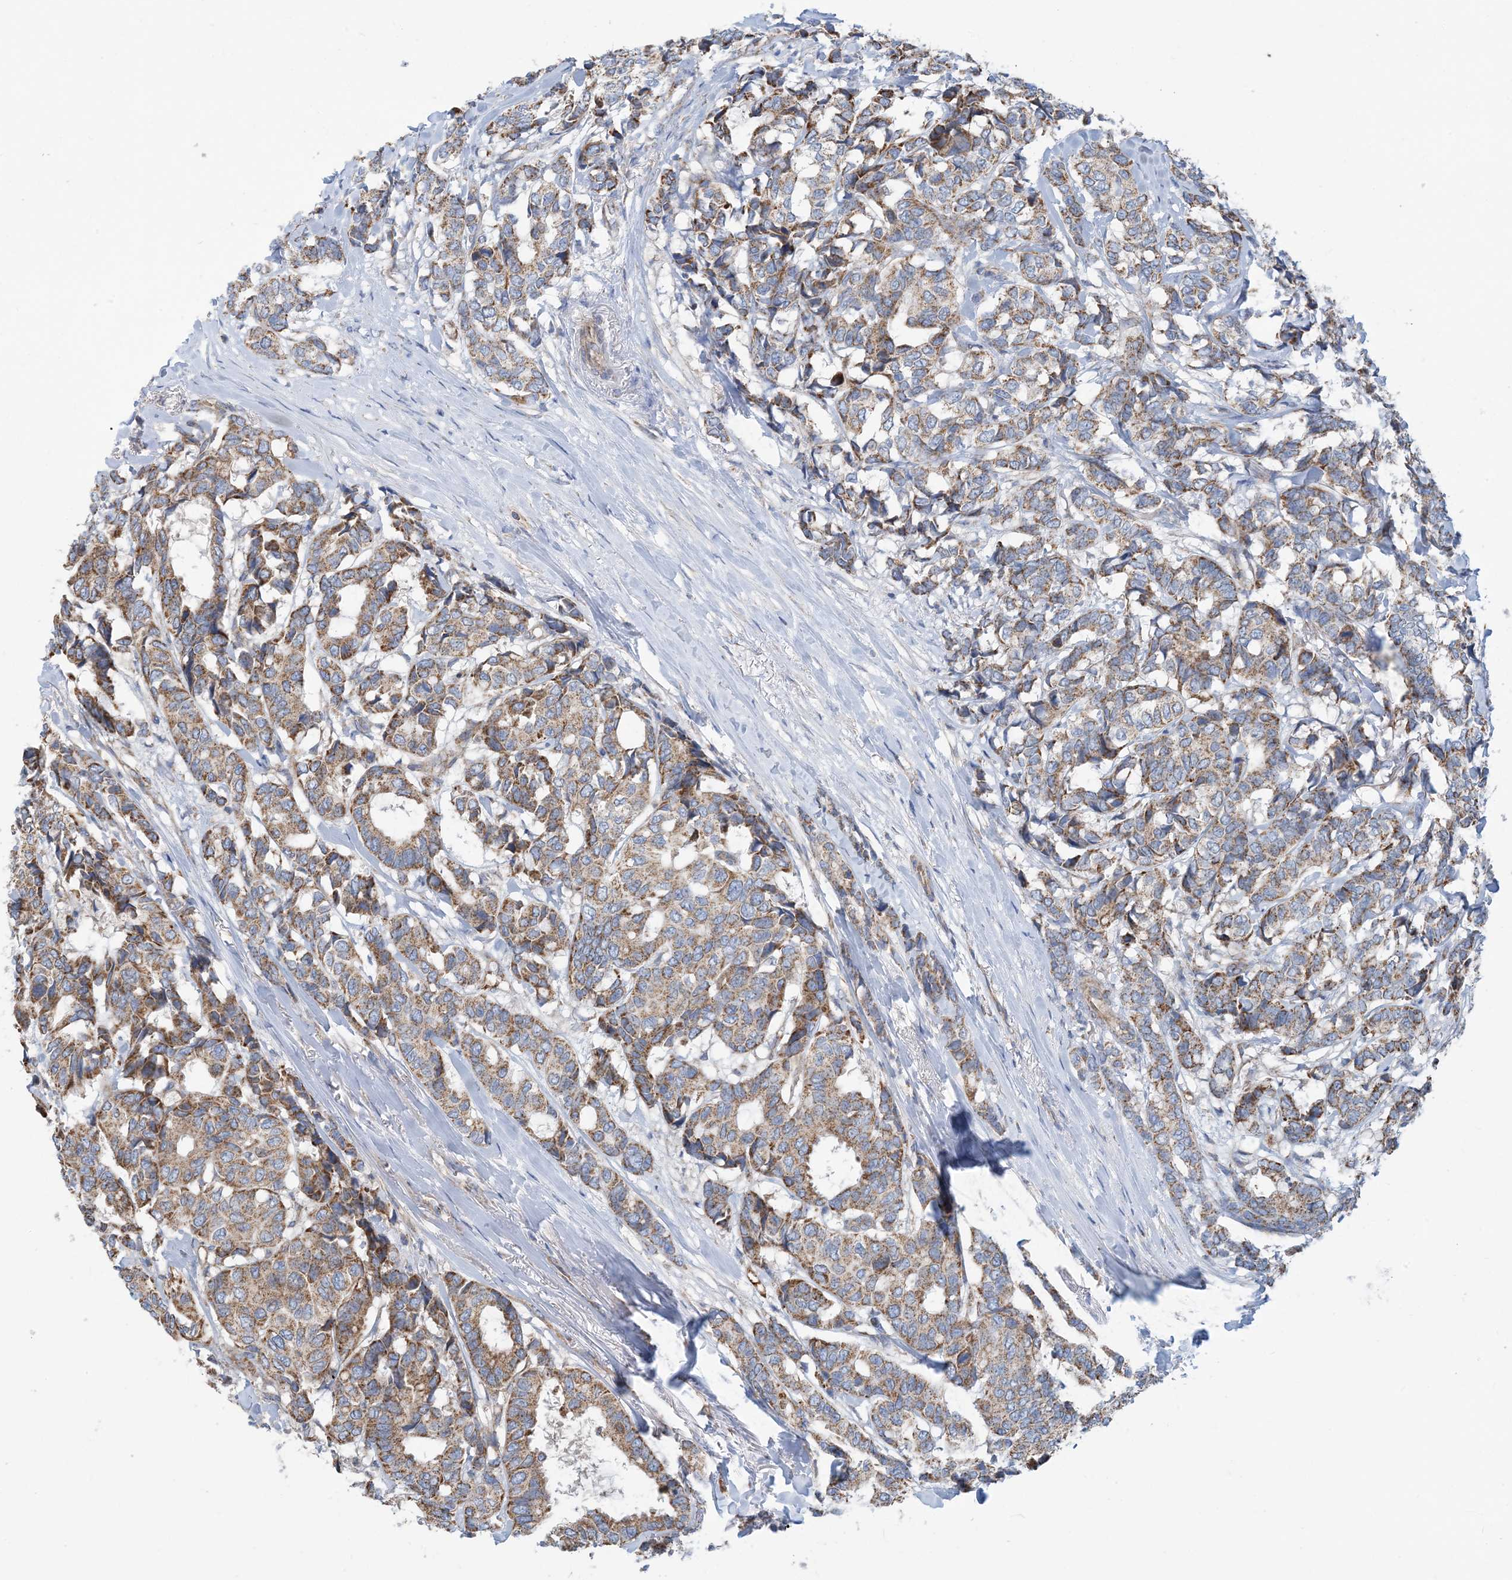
{"staining": {"intensity": "moderate", "quantity": ">75%", "location": "cytoplasmic/membranous"}, "tissue": "breast cancer", "cell_type": "Tumor cells", "image_type": "cancer", "snomed": [{"axis": "morphology", "description": "Duct carcinoma"}, {"axis": "topography", "description": "Breast"}], "caption": "Immunohistochemistry (IHC) micrograph of neoplastic tissue: human breast cancer stained using immunohistochemistry demonstrates medium levels of moderate protein expression localized specifically in the cytoplasmic/membranous of tumor cells, appearing as a cytoplasmic/membranous brown color.", "gene": "PHOSPHO2", "patient": {"sex": "female", "age": 87}}